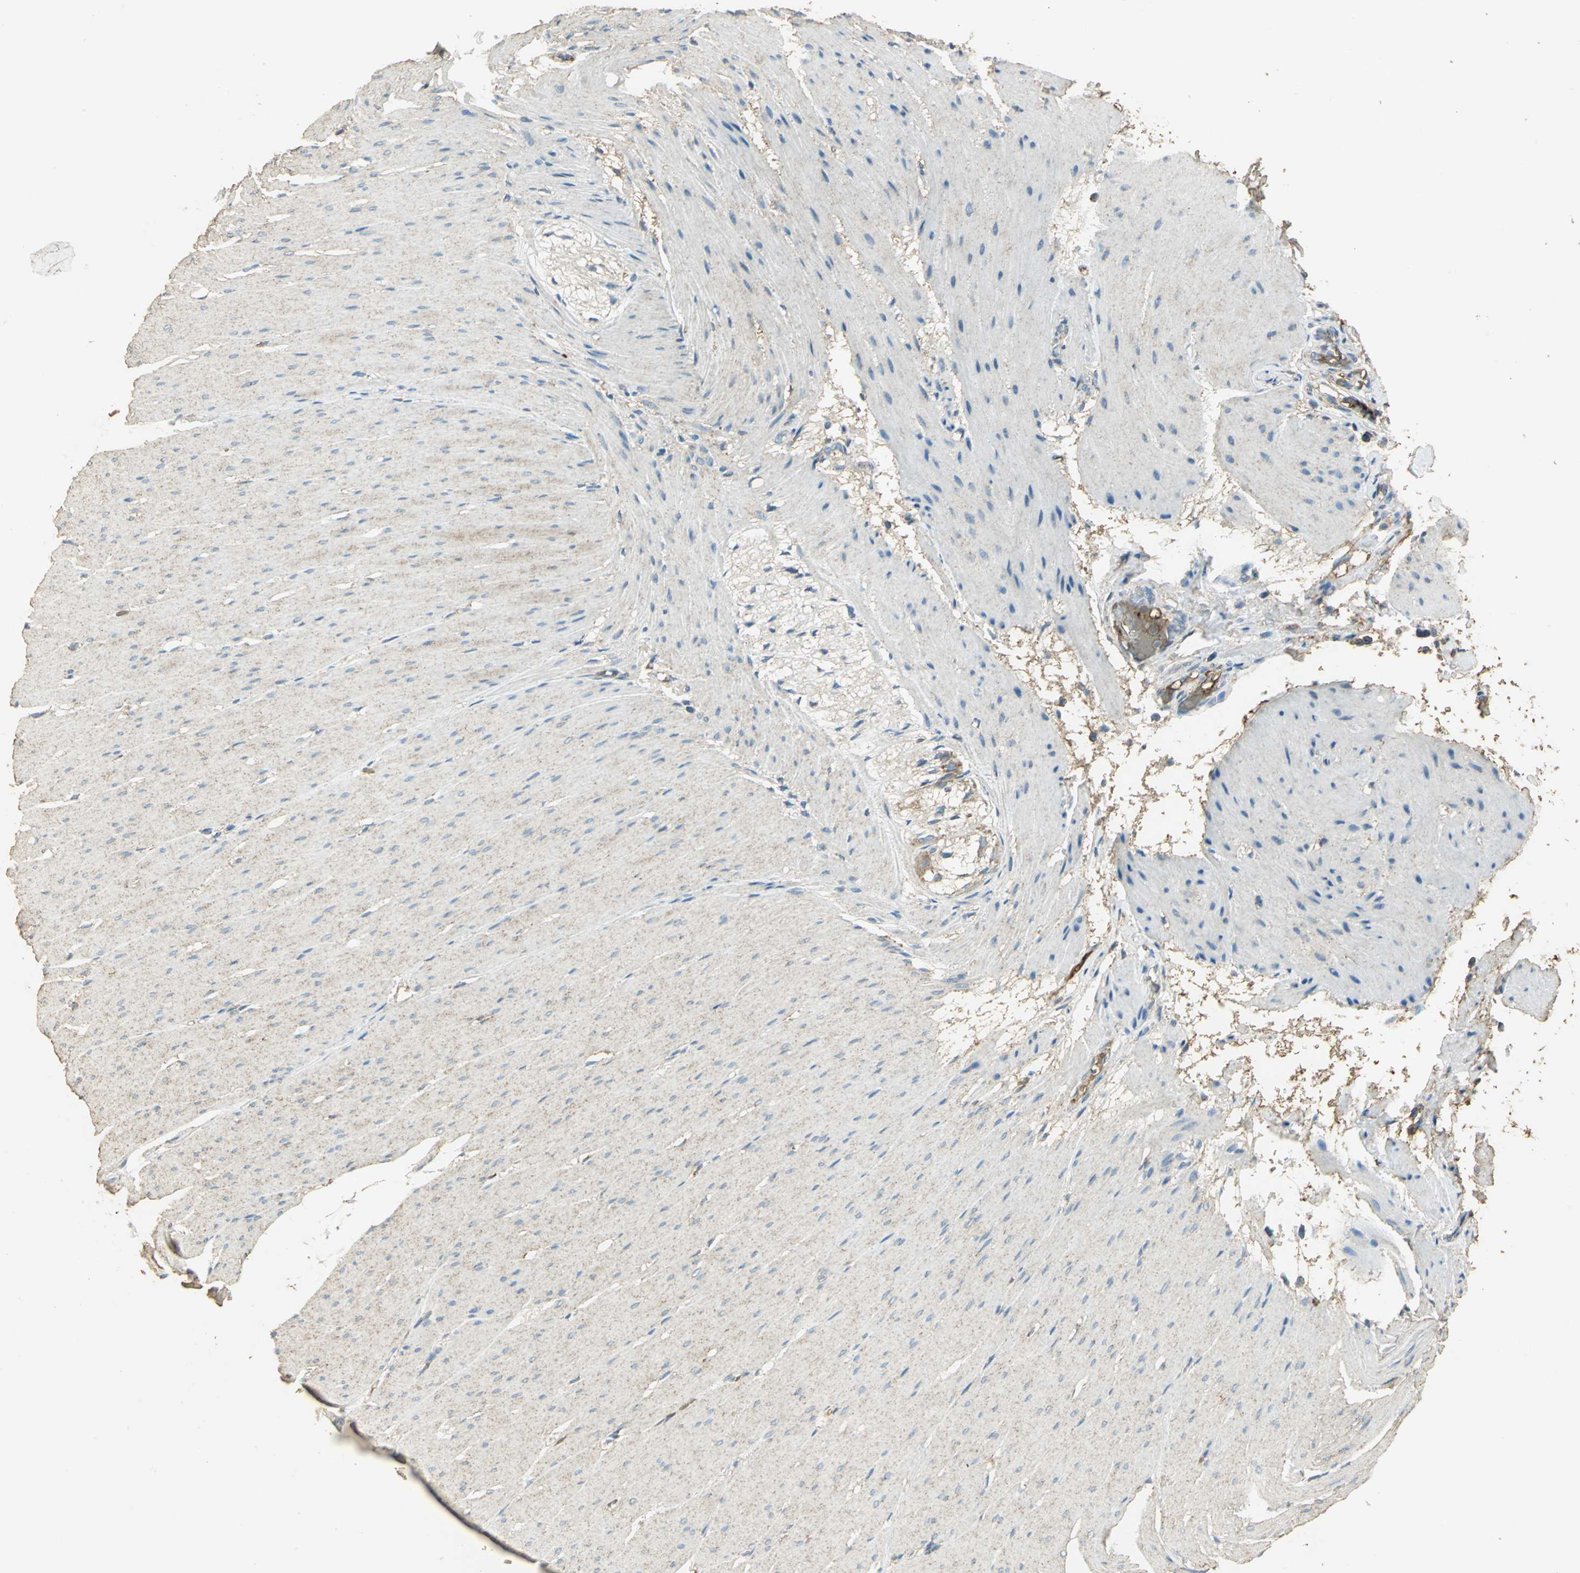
{"staining": {"intensity": "weak", "quantity": "25%-75%", "location": "cytoplasmic/membranous"}, "tissue": "smooth muscle", "cell_type": "Smooth muscle cells", "image_type": "normal", "snomed": [{"axis": "morphology", "description": "Normal tissue, NOS"}, {"axis": "topography", "description": "Smooth muscle"}, {"axis": "topography", "description": "Colon"}], "caption": "Immunohistochemistry (IHC) staining of normal smooth muscle, which demonstrates low levels of weak cytoplasmic/membranous expression in about 25%-75% of smooth muscle cells indicating weak cytoplasmic/membranous protein positivity. The staining was performed using DAB (brown) for protein detection and nuclei were counterstained in hematoxylin (blue).", "gene": "TRAPPC2", "patient": {"sex": "male", "age": 67}}